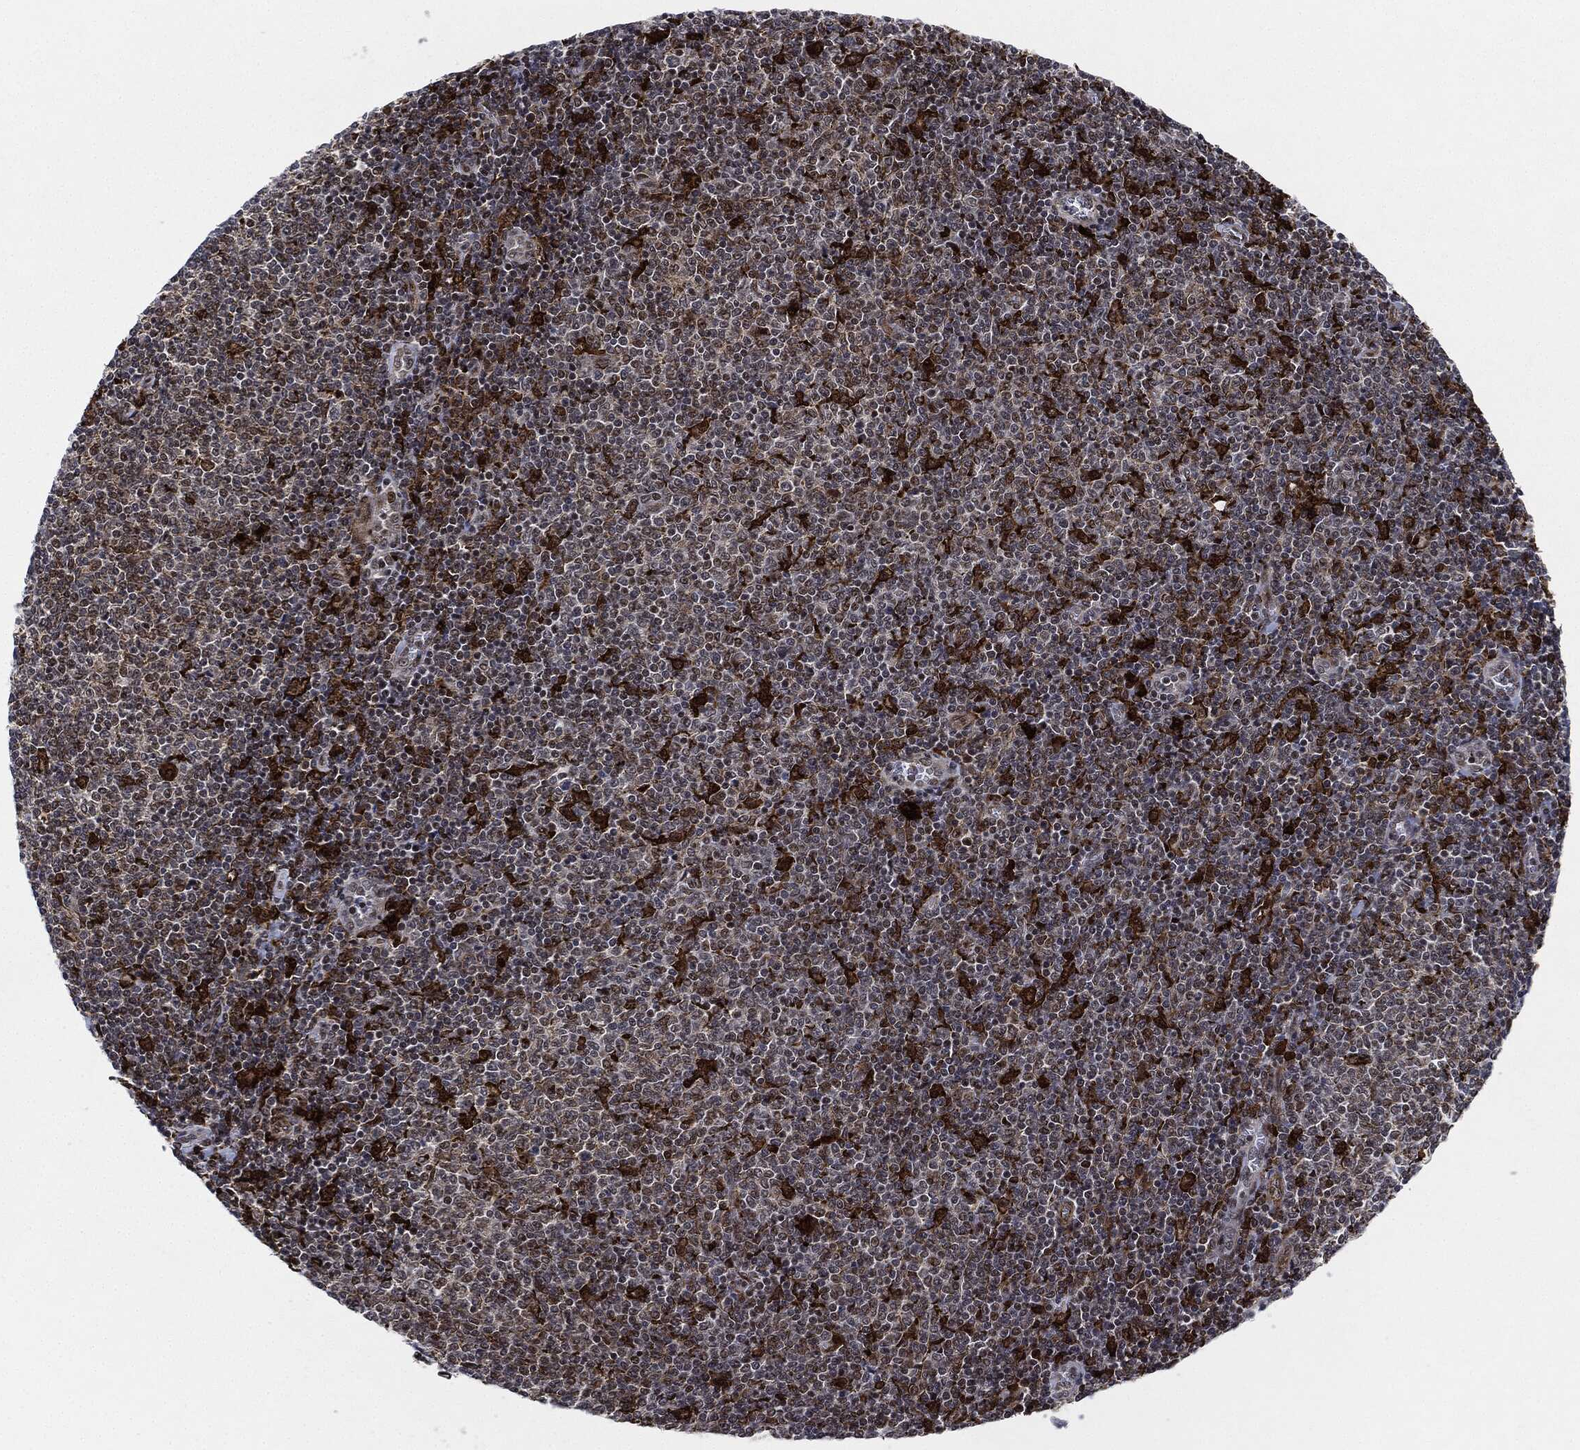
{"staining": {"intensity": "negative", "quantity": "none", "location": "none"}, "tissue": "lymphoma", "cell_type": "Tumor cells", "image_type": "cancer", "snomed": [{"axis": "morphology", "description": "Malignant lymphoma, non-Hodgkin's type, Low grade"}, {"axis": "topography", "description": "Lymph node"}], "caption": "Immunohistochemical staining of malignant lymphoma, non-Hodgkin's type (low-grade) reveals no significant staining in tumor cells. (DAB (3,3'-diaminobenzidine) IHC, high magnification).", "gene": "NANOS3", "patient": {"sex": "male", "age": 52}}